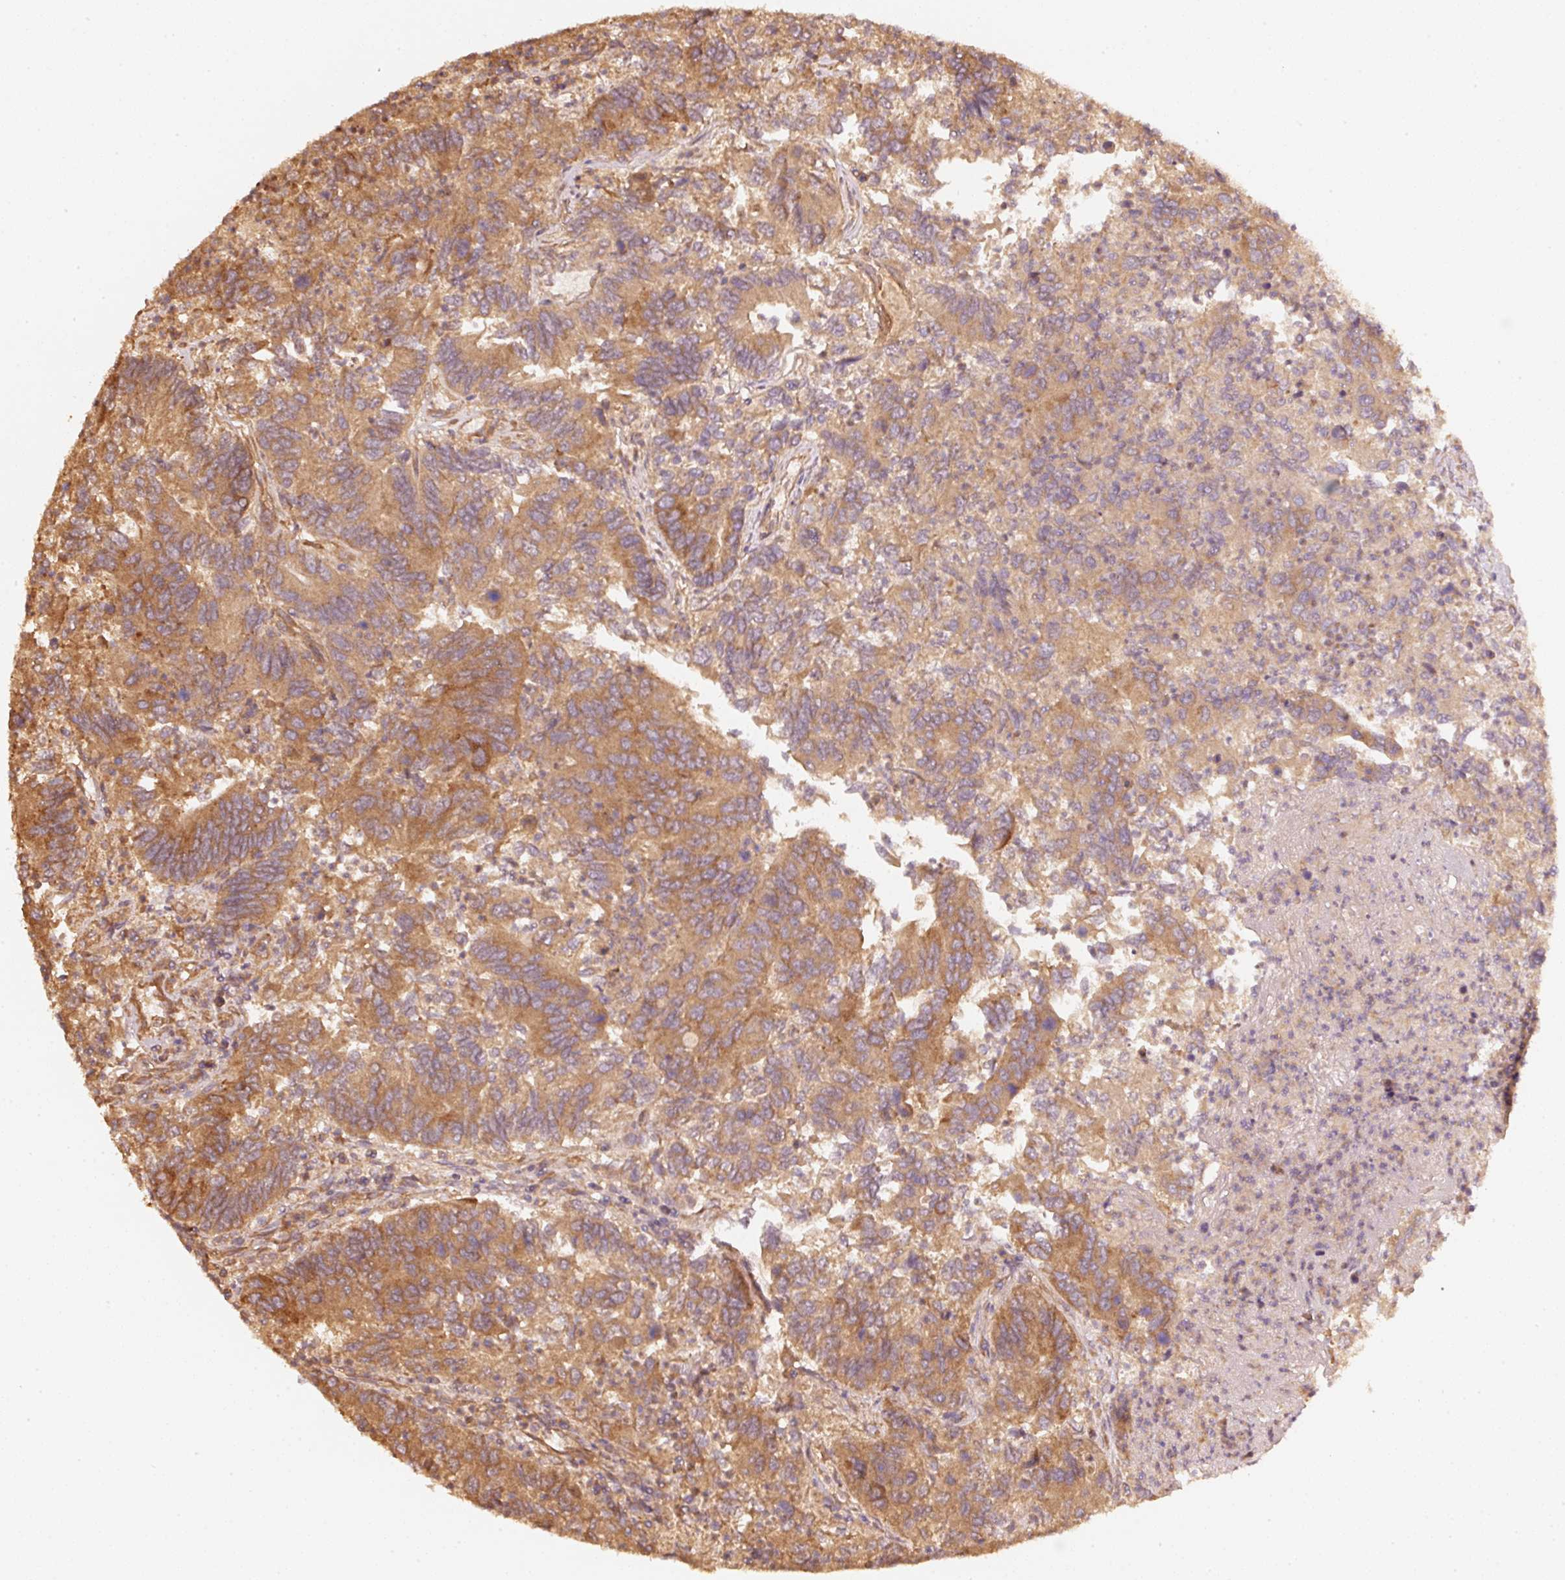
{"staining": {"intensity": "moderate", "quantity": ">75%", "location": "cytoplasmic/membranous"}, "tissue": "colorectal cancer", "cell_type": "Tumor cells", "image_type": "cancer", "snomed": [{"axis": "morphology", "description": "Adenocarcinoma, NOS"}, {"axis": "topography", "description": "Colon"}], "caption": "Colorectal adenocarcinoma stained for a protein (brown) reveals moderate cytoplasmic/membranous positive expression in about >75% of tumor cells.", "gene": "STAU1", "patient": {"sex": "female", "age": 67}}